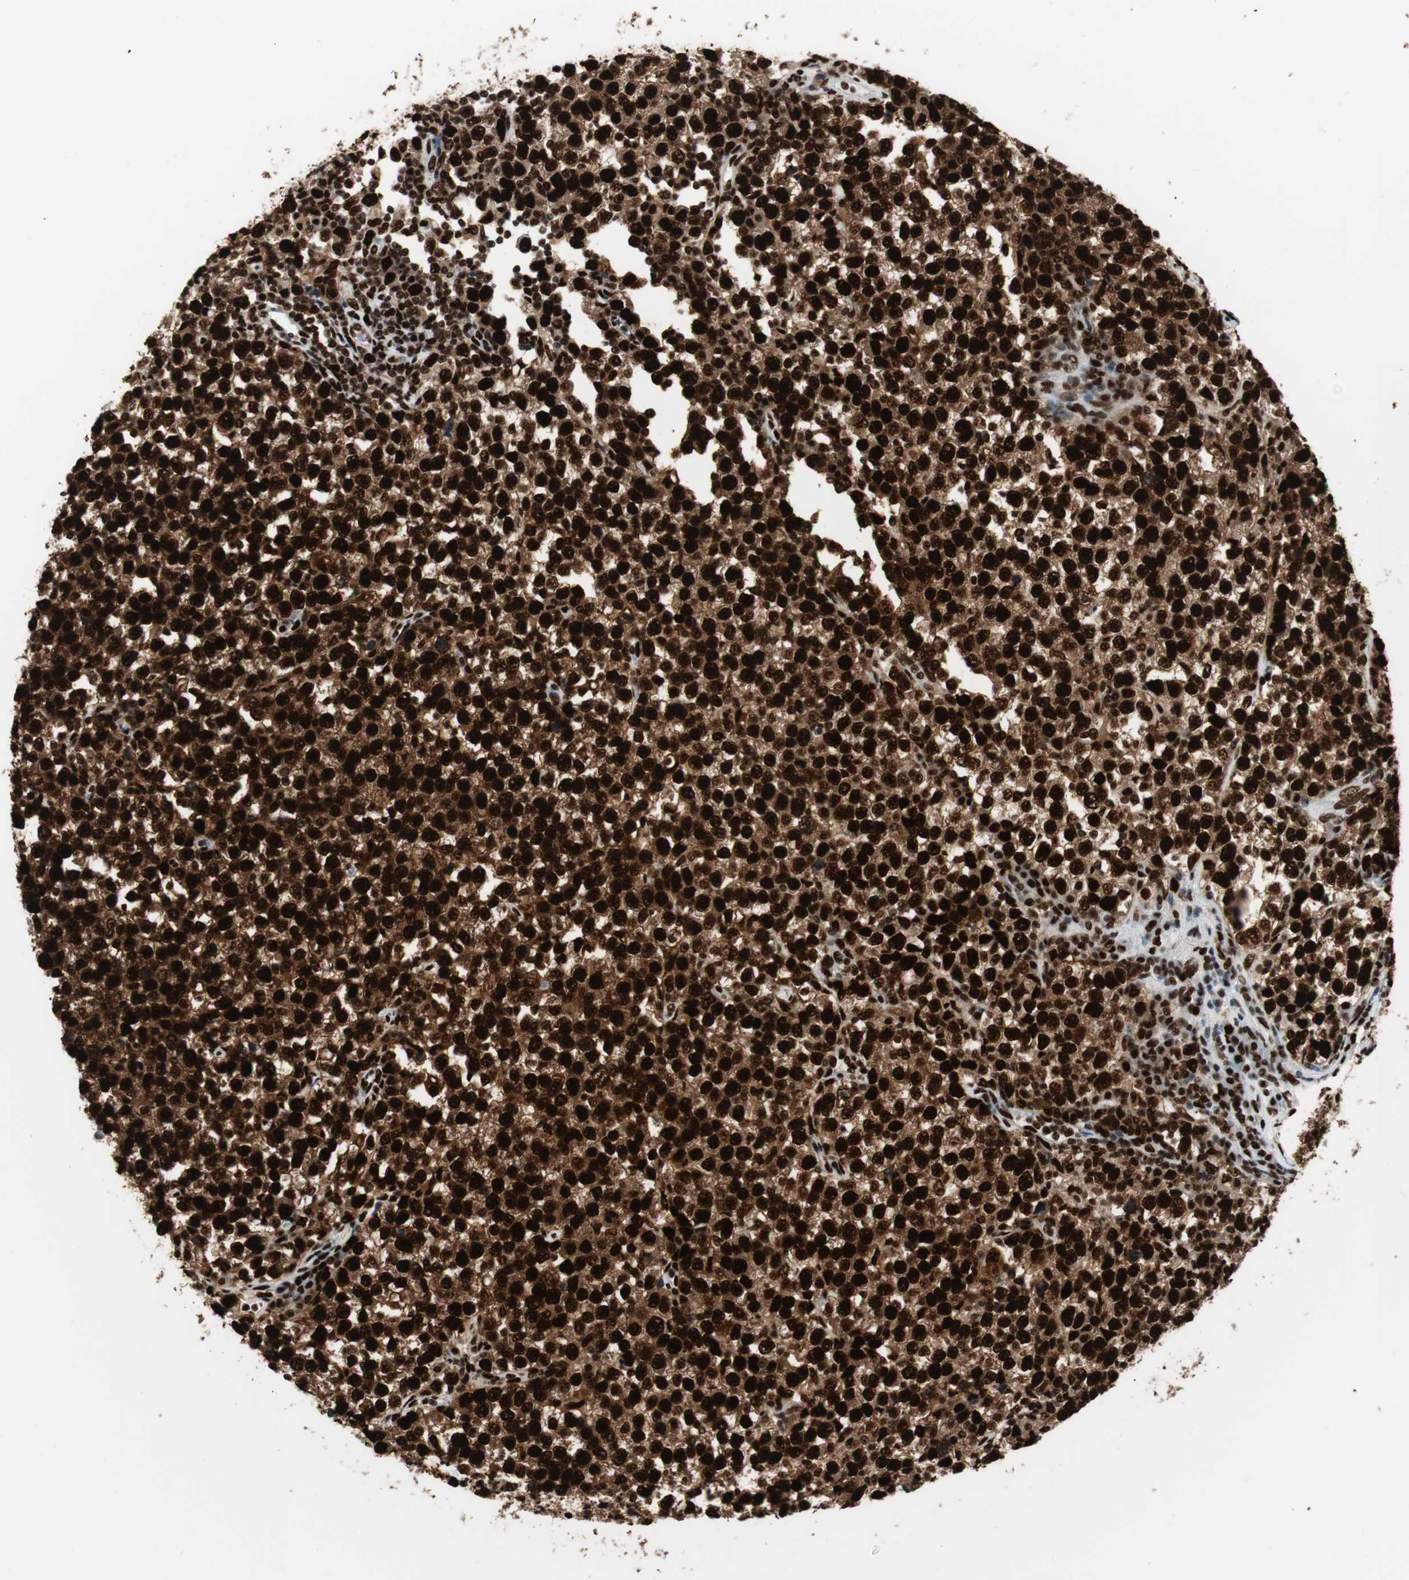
{"staining": {"intensity": "strong", "quantity": ">75%", "location": "cytoplasmic/membranous,nuclear"}, "tissue": "testis cancer", "cell_type": "Tumor cells", "image_type": "cancer", "snomed": [{"axis": "morphology", "description": "Seminoma, NOS"}, {"axis": "topography", "description": "Testis"}], "caption": "Tumor cells exhibit strong cytoplasmic/membranous and nuclear expression in approximately >75% of cells in testis cancer.", "gene": "PSME3", "patient": {"sex": "male", "age": 43}}